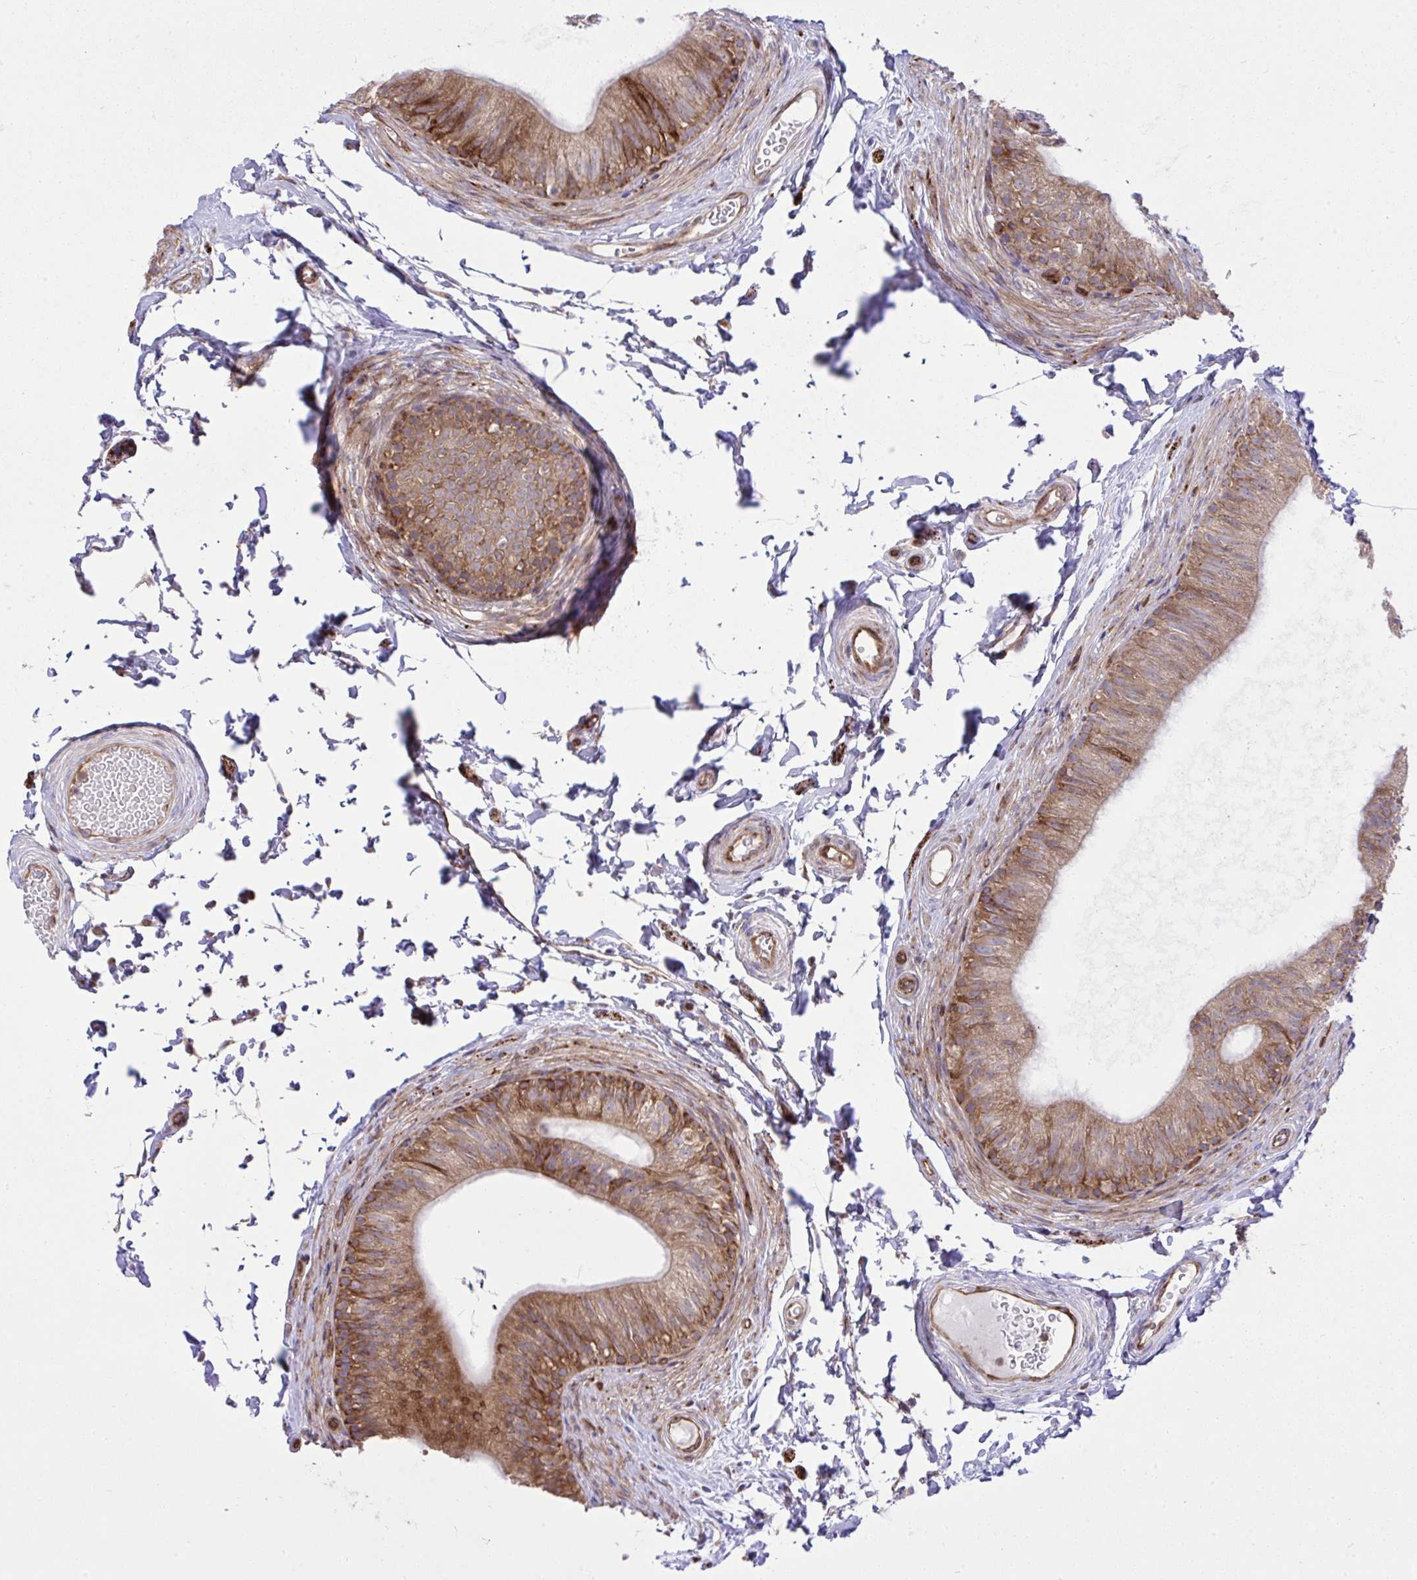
{"staining": {"intensity": "moderate", "quantity": ">75%", "location": "cytoplasmic/membranous"}, "tissue": "epididymis", "cell_type": "Glandular cells", "image_type": "normal", "snomed": [{"axis": "morphology", "description": "Normal tissue, NOS"}, {"axis": "topography", "description": "Epididymis, spermatic cord, NOS"}, {"axis": "topography", "description": "Epididymis"}, {"axis": "topography", "description": "Peripheral nerve tissue"}], "caption": "This histopathology image reveals unremarkable epididymis stained with immunohistochemistry to label a protein in brown. The cytoplasmic/membranous of glandular cells show moderate positivity for the protein. Nuclei are counter-stained blue.", "gene": "NMNAT3", "patient": {"sex": "male", "age": 29}}